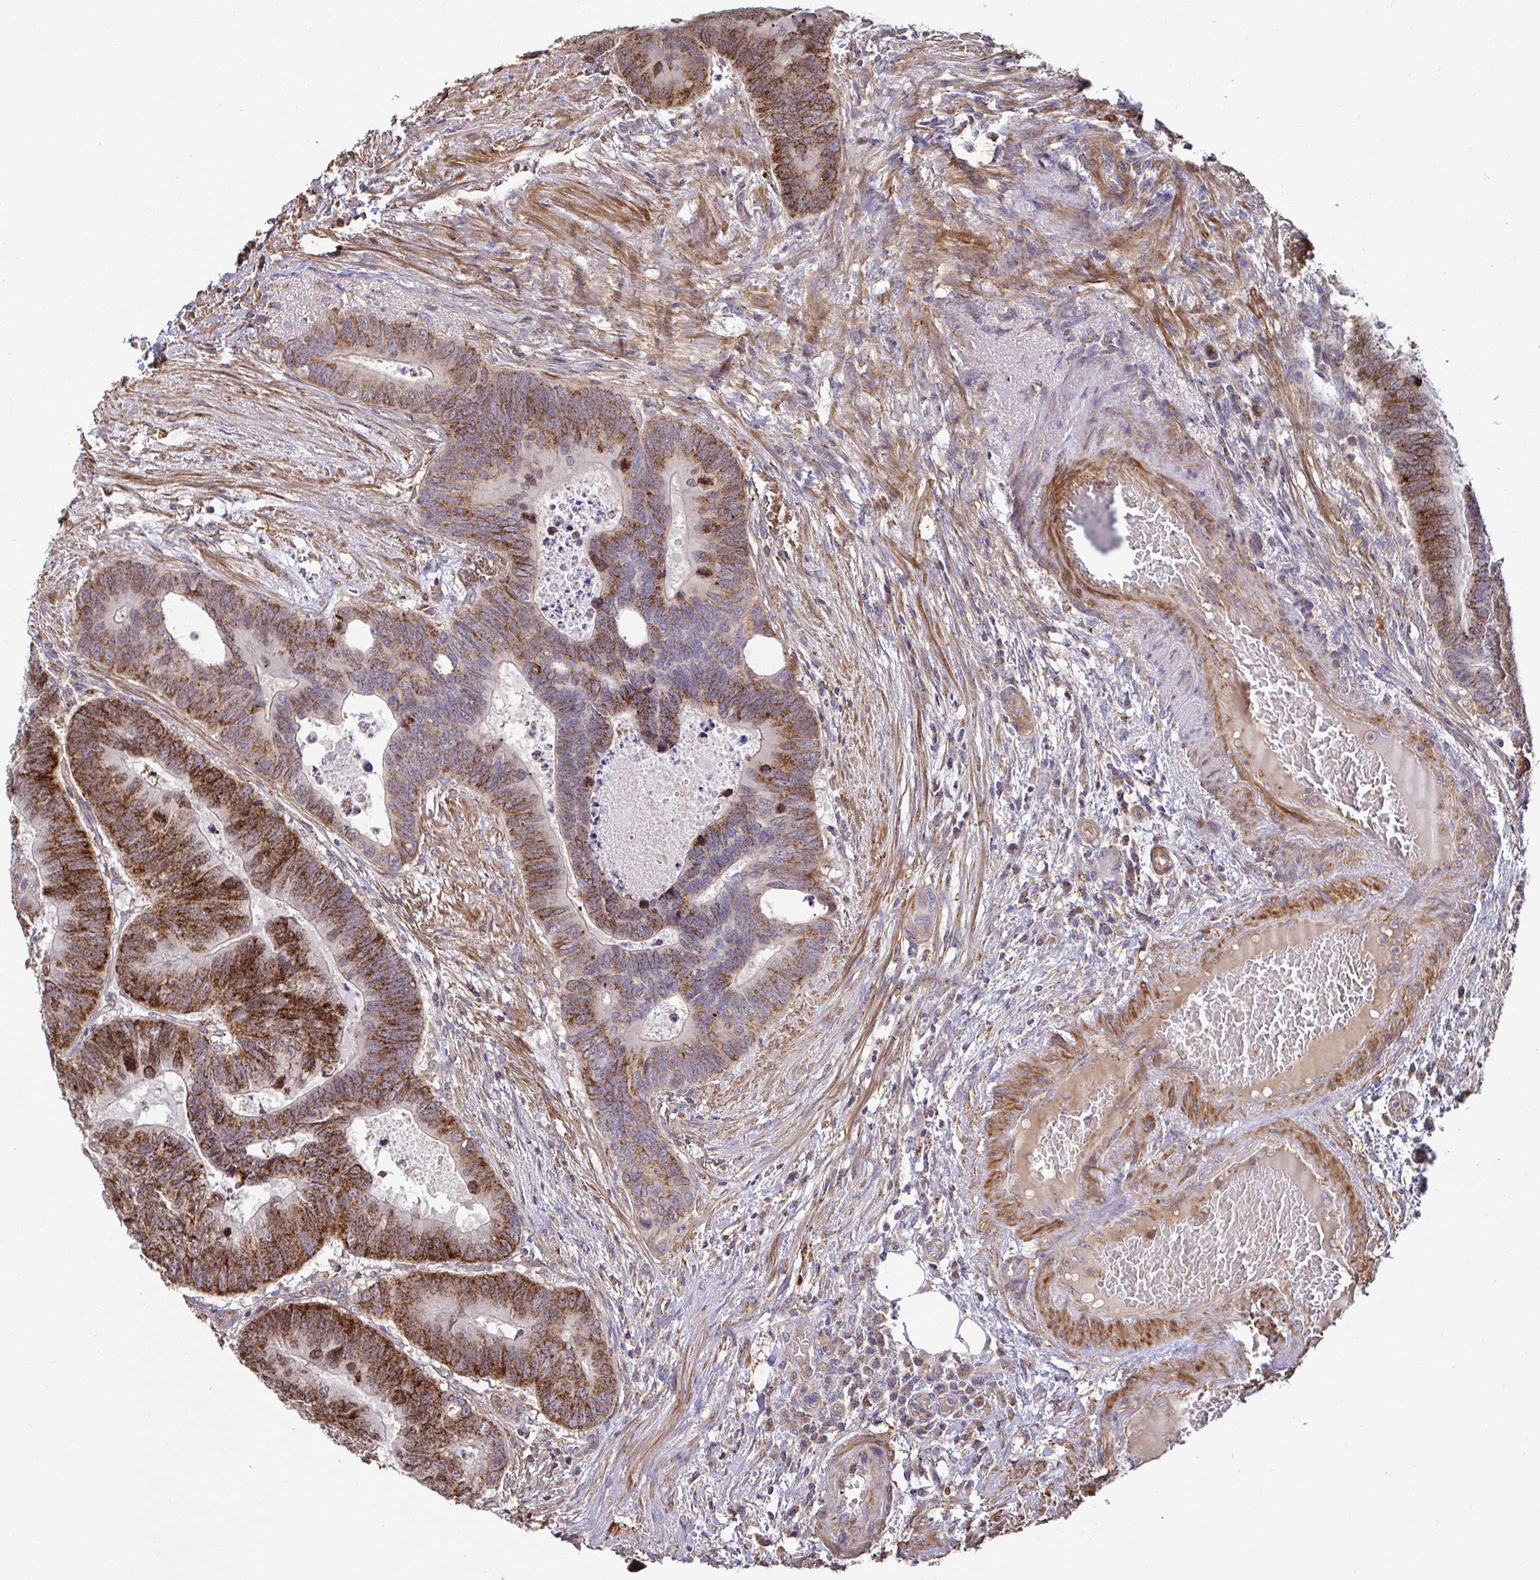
{"staining": {"intensity": "strong", "quantity": ">75%", "location": "cytoplasmic/membranous"}, "tissue": "colorectal cancer", "cell_type": "Tumor cells", "image_type": "cancer", "snomed": [{"axis": "morphology", "description": "Adenocarcinoma, NOS"}, {"axis": "topography", "description": "Colon"}], "caption": "A micrograph of human adenocarcinoma (colorectal) stained for a protein exhibits strong cytoplasmic/membranous brown staining in tumor cells. Using DAB (brown) and hematoxylin (blue) stains, captured at high magnification using brightfield microscopy.", "gene": "SPRY1", "patient": {"sex": "male", "age": 62}}